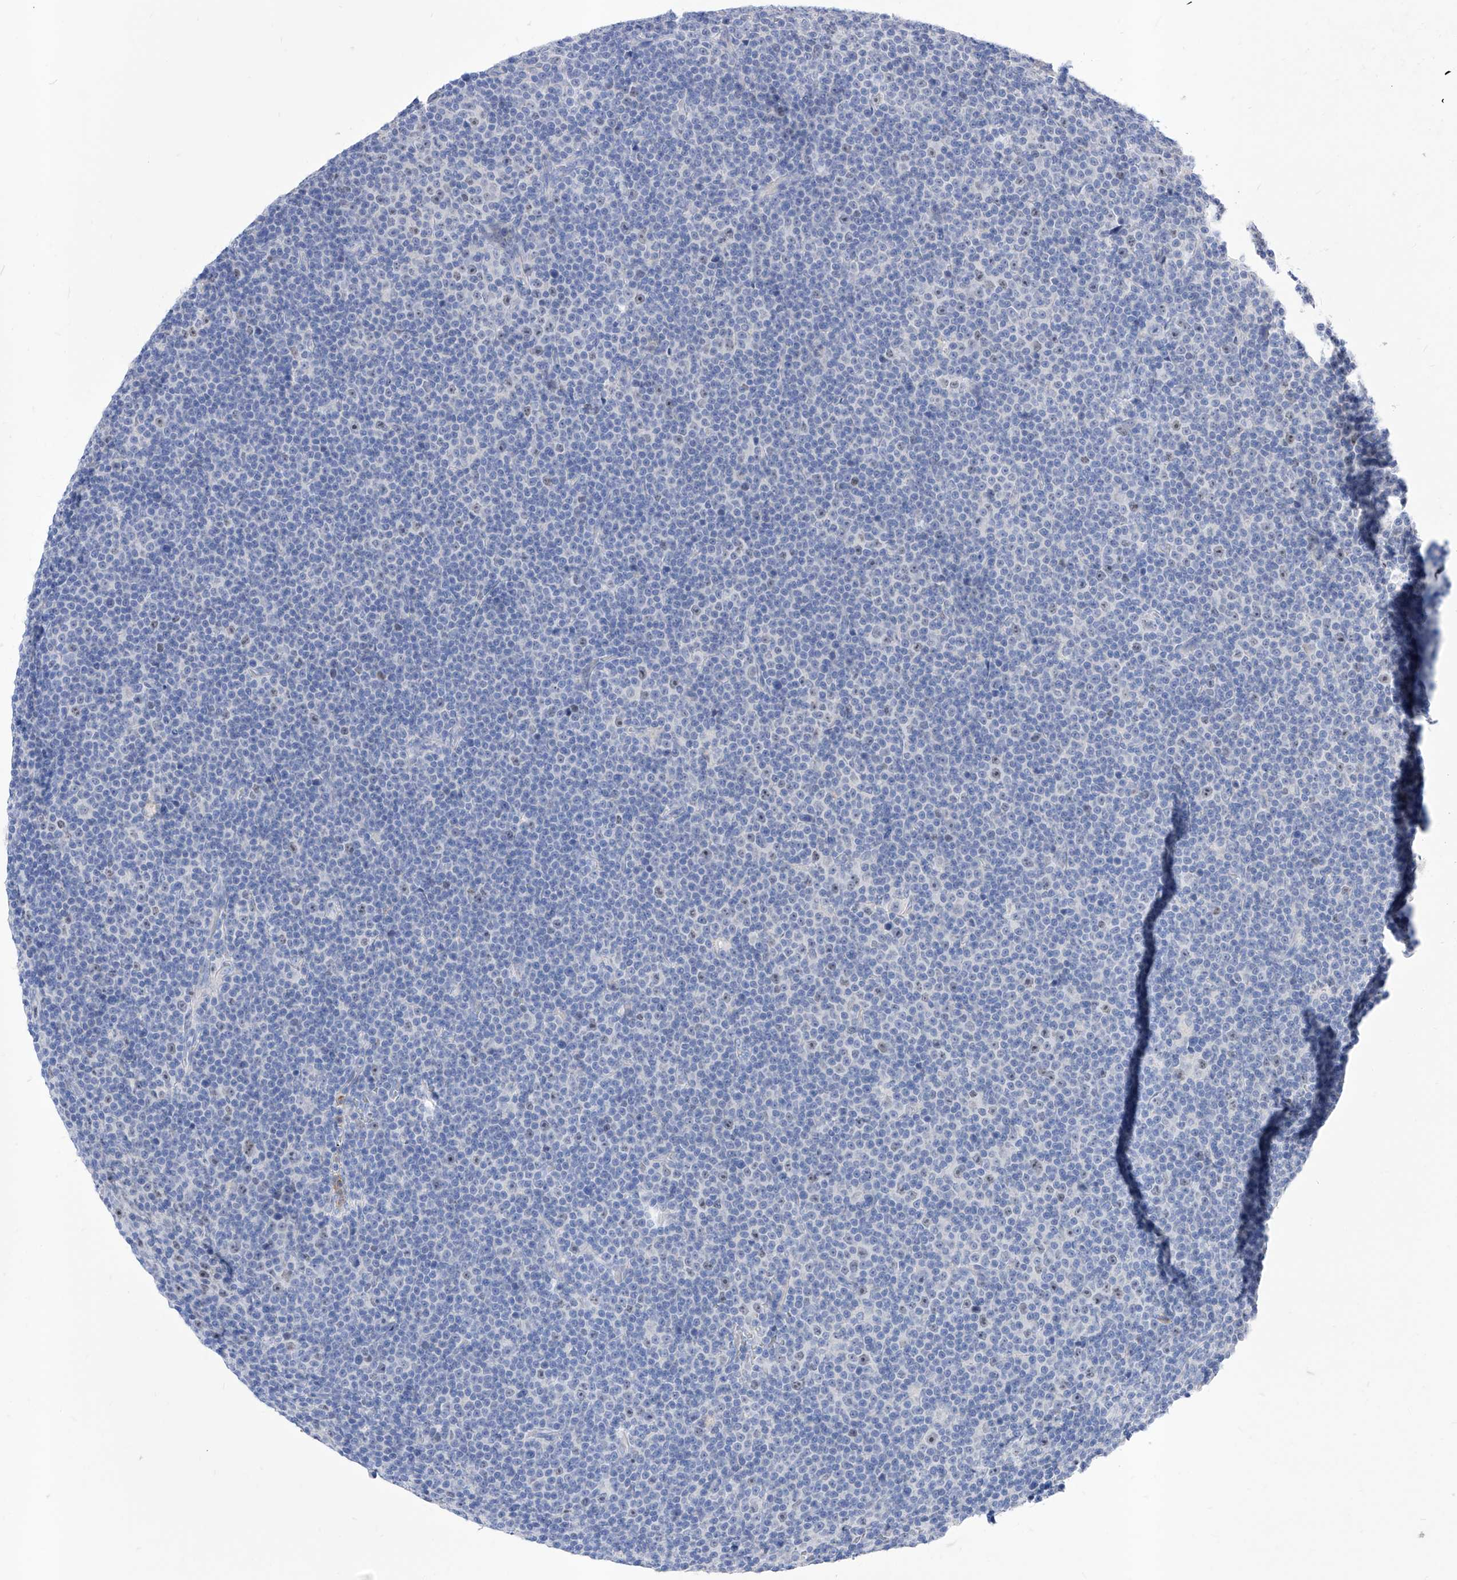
{"staining": {"intensity": "negative", "quantity": "none", "location": "none"}, "tissue": "lymphoma", "cell_type": "Tumor cells", "image_type": "cancer", "snomed": [{"axis": "morphology", "description": "Malignant lymphoma, non-Hodgkin's type, Low grade"}, {"axis": "topography", "description": "Lymph node"}], "caption": "The image exhibits no staining of tumor cells in malignant lymphoma, non-Hodgkin's type (low-grade).", "gene": "VAX1", "patient": {"sex": "female", "age": 67}}